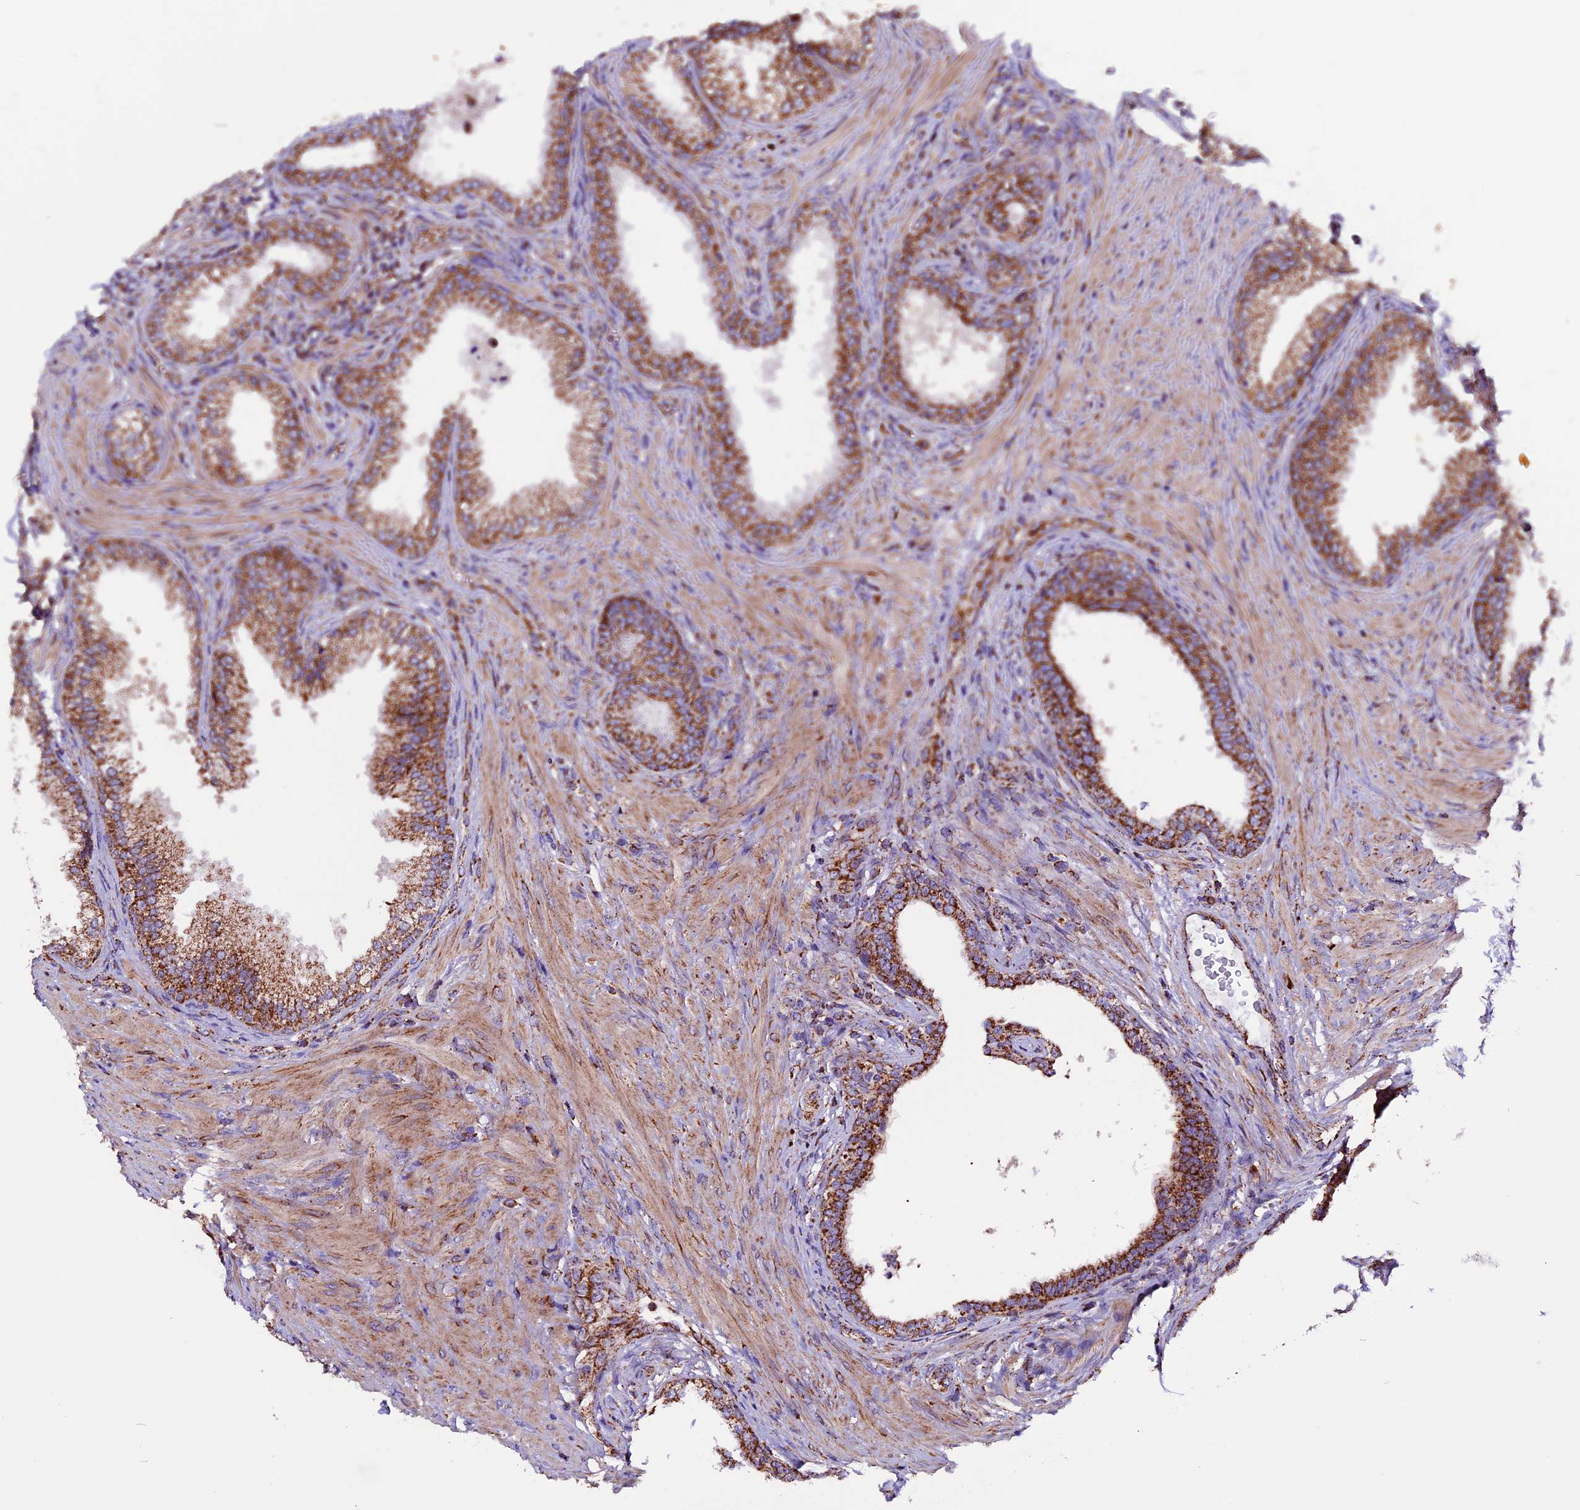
{"staining": {"intensity": "strong", "quantity": ">75%", "location": "cytoplasmic/membranous"}, "tissue": "prostate", "cell_type": "Glandular cells", "image_type": "normal", "snomed": [{"axis": "morphology", "description": "Normal tissue, NOS"}, {"axis": "topography", "description": "Prostate"}], "caption": "About >75% of glandular cells in normal prostate exhibit strong cytoplasmic/membranous protein positivity as visualized by brown immunohistochemical staining.", "gene": "CX3CL1", "patient": {"sex": "male", "age": 76}}